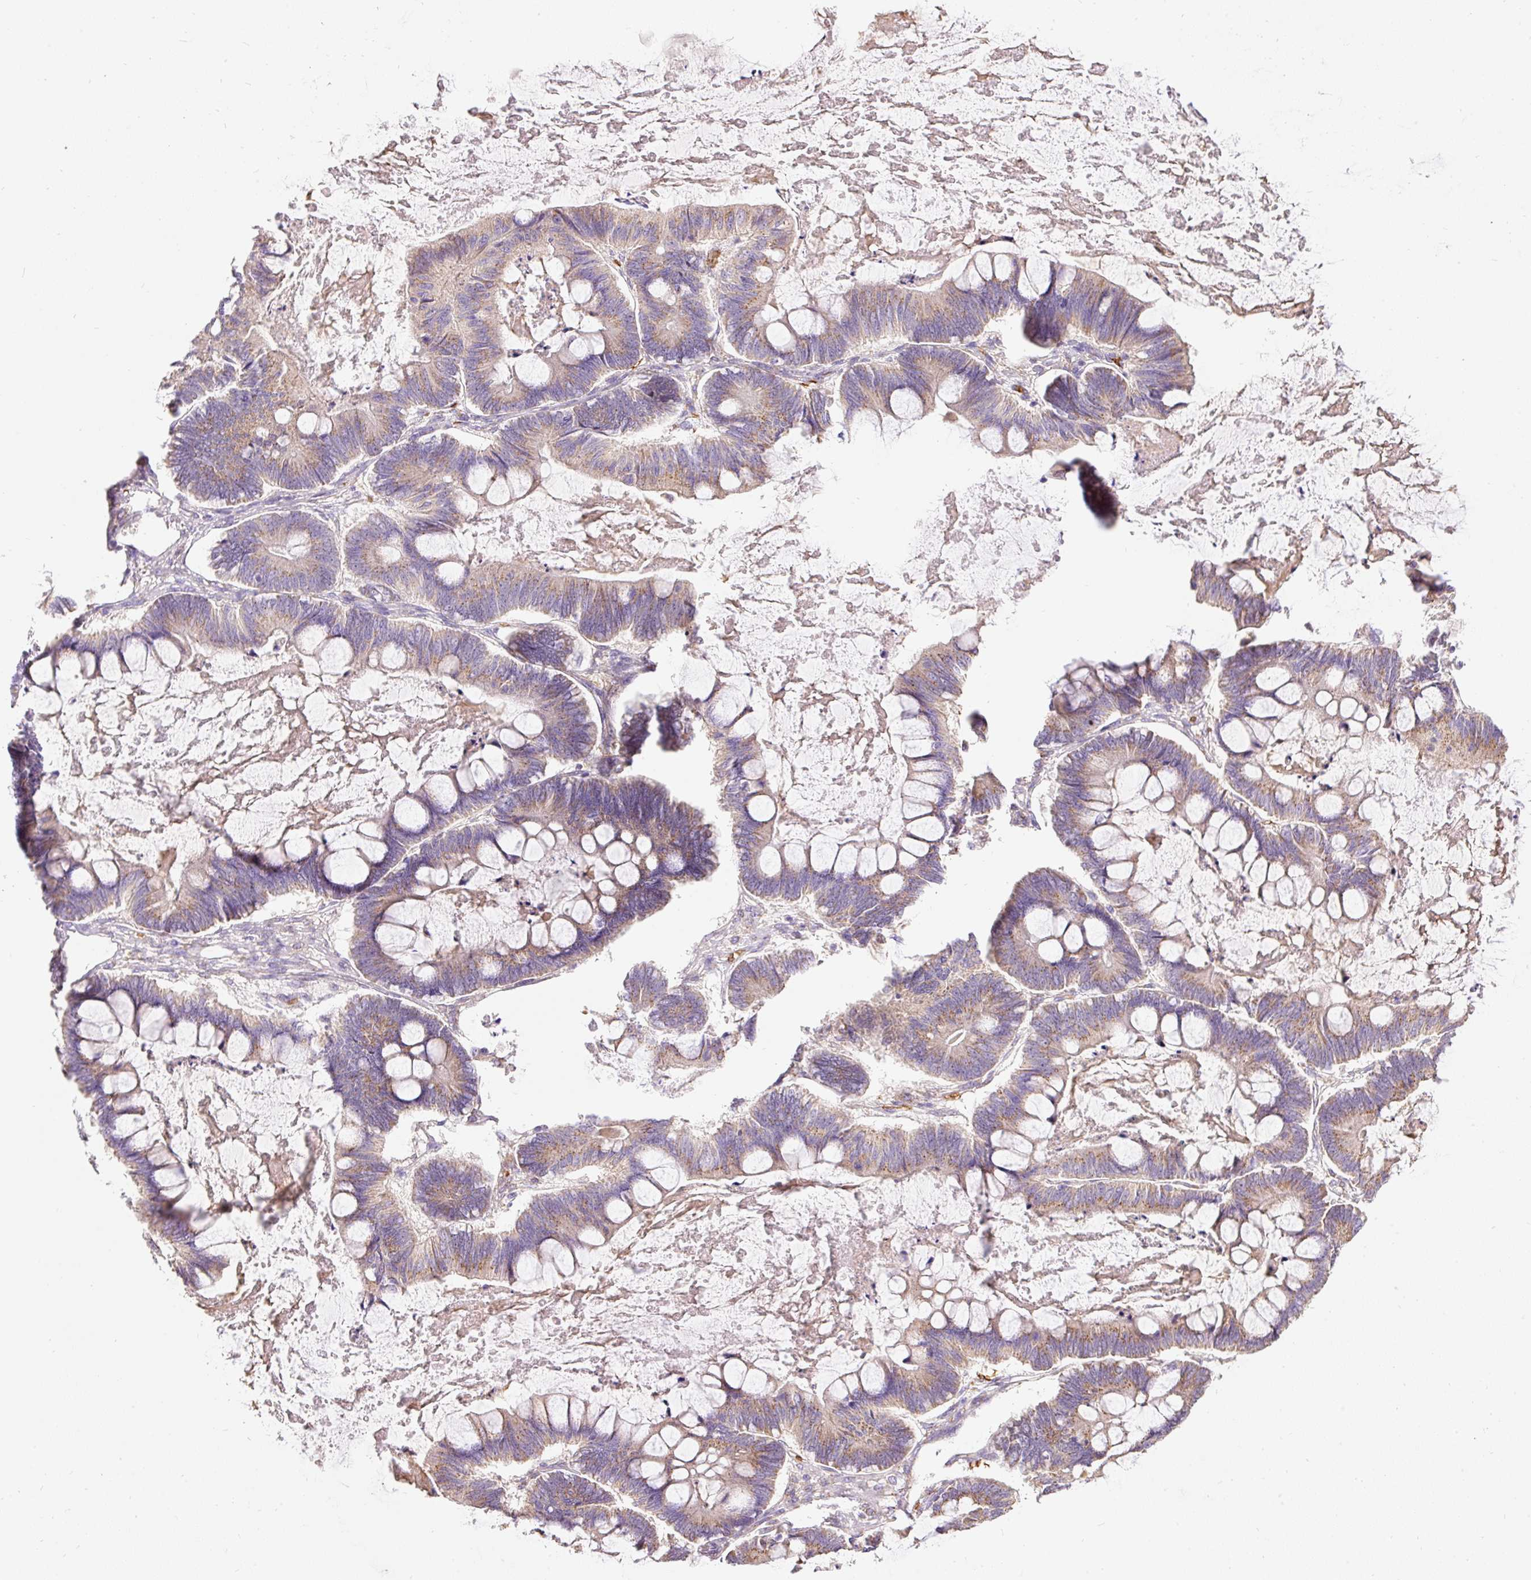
{"staining": {"intensity": "moderate", "quantity": "25%-75%", "location": "cytoplasmic/membranous"}, "tissue": "ovarian cancer", "cell_type": "Tumor cells", "image_type": "cancer", "snomed": [{"axis": "morphology", "description": "Cystadenocarcinoma, mucinous, NOS"}, {"axis": "topography", "description": "Ovary"}], "caption": "Moderate cytoplasmic/membranous staining is identified in about 25%-75% of tumor cells in ovarian cancer (mucinous cystadenocarcinoma).", "gene": "PRRC2A", "patient": {"sex": "female", "age": 61}}